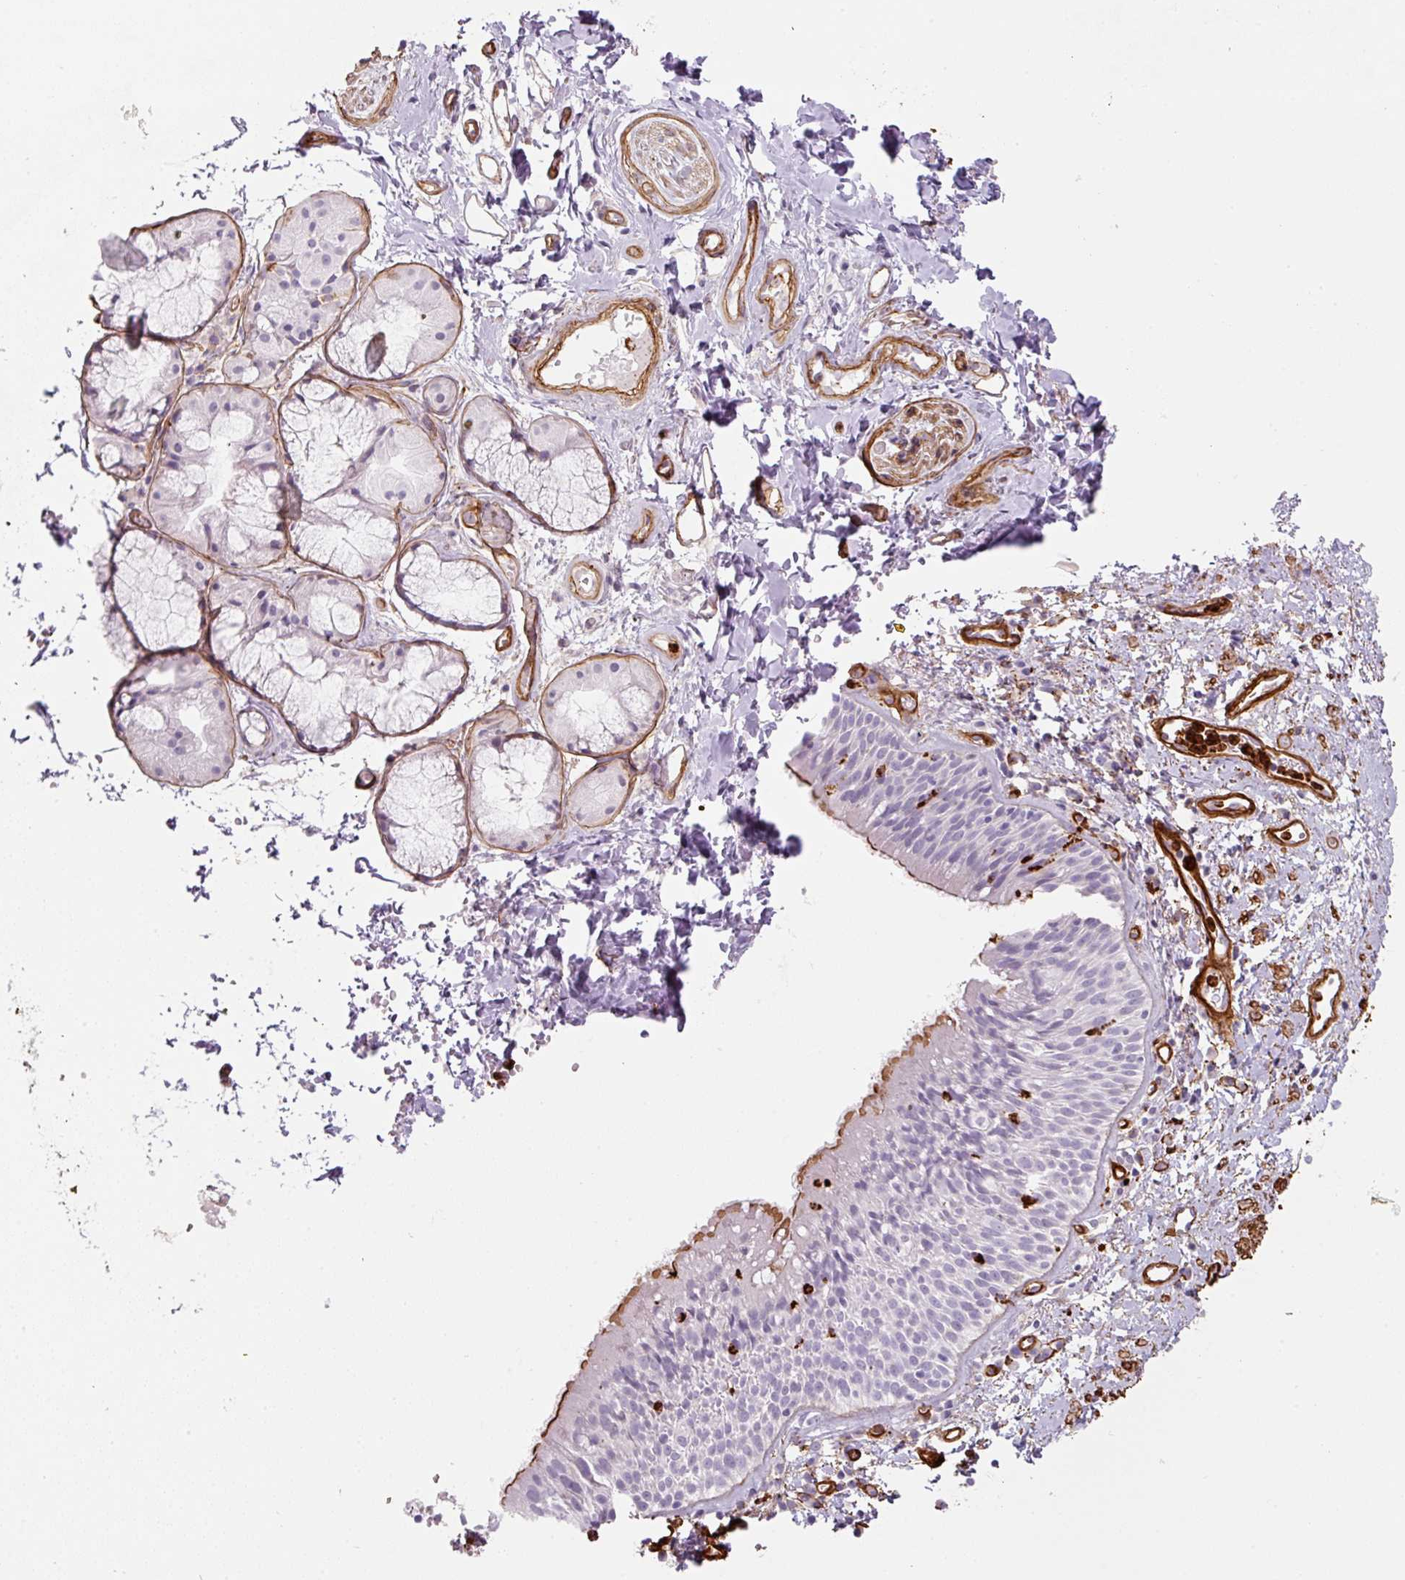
{"staining": {"intensity": "negative", "quantity": "none", "location": "none"}, "tissue": "nasopharynx", "cell_type": "Respiratory epithelial cells", "image_type": "normal", "snomed": [{"axis": "morphology", "description": "Normal tissue, NOS"}, {"axis": "topography", "description": "Cartilage tissue"}, {"axis": "topography", "description": "Nasopharynx"}, {"axis": "topography", "description": "Thyroid gland"}], "caption": "Immunohistochemistry histopathology image of unremarkable nasopharynx: nasopharynx stained with DAB (3,3'-diaminobenzidine) exhibits no significant protein staining in respiratory epithelial cells. (Stains: DAB immunohistochemistry with hematoxylin counter stain, Microscopy: brightfield microscopy at high magnification).", "gene": "LOXL4", "patient": {"sex": "male", "age": 63}}